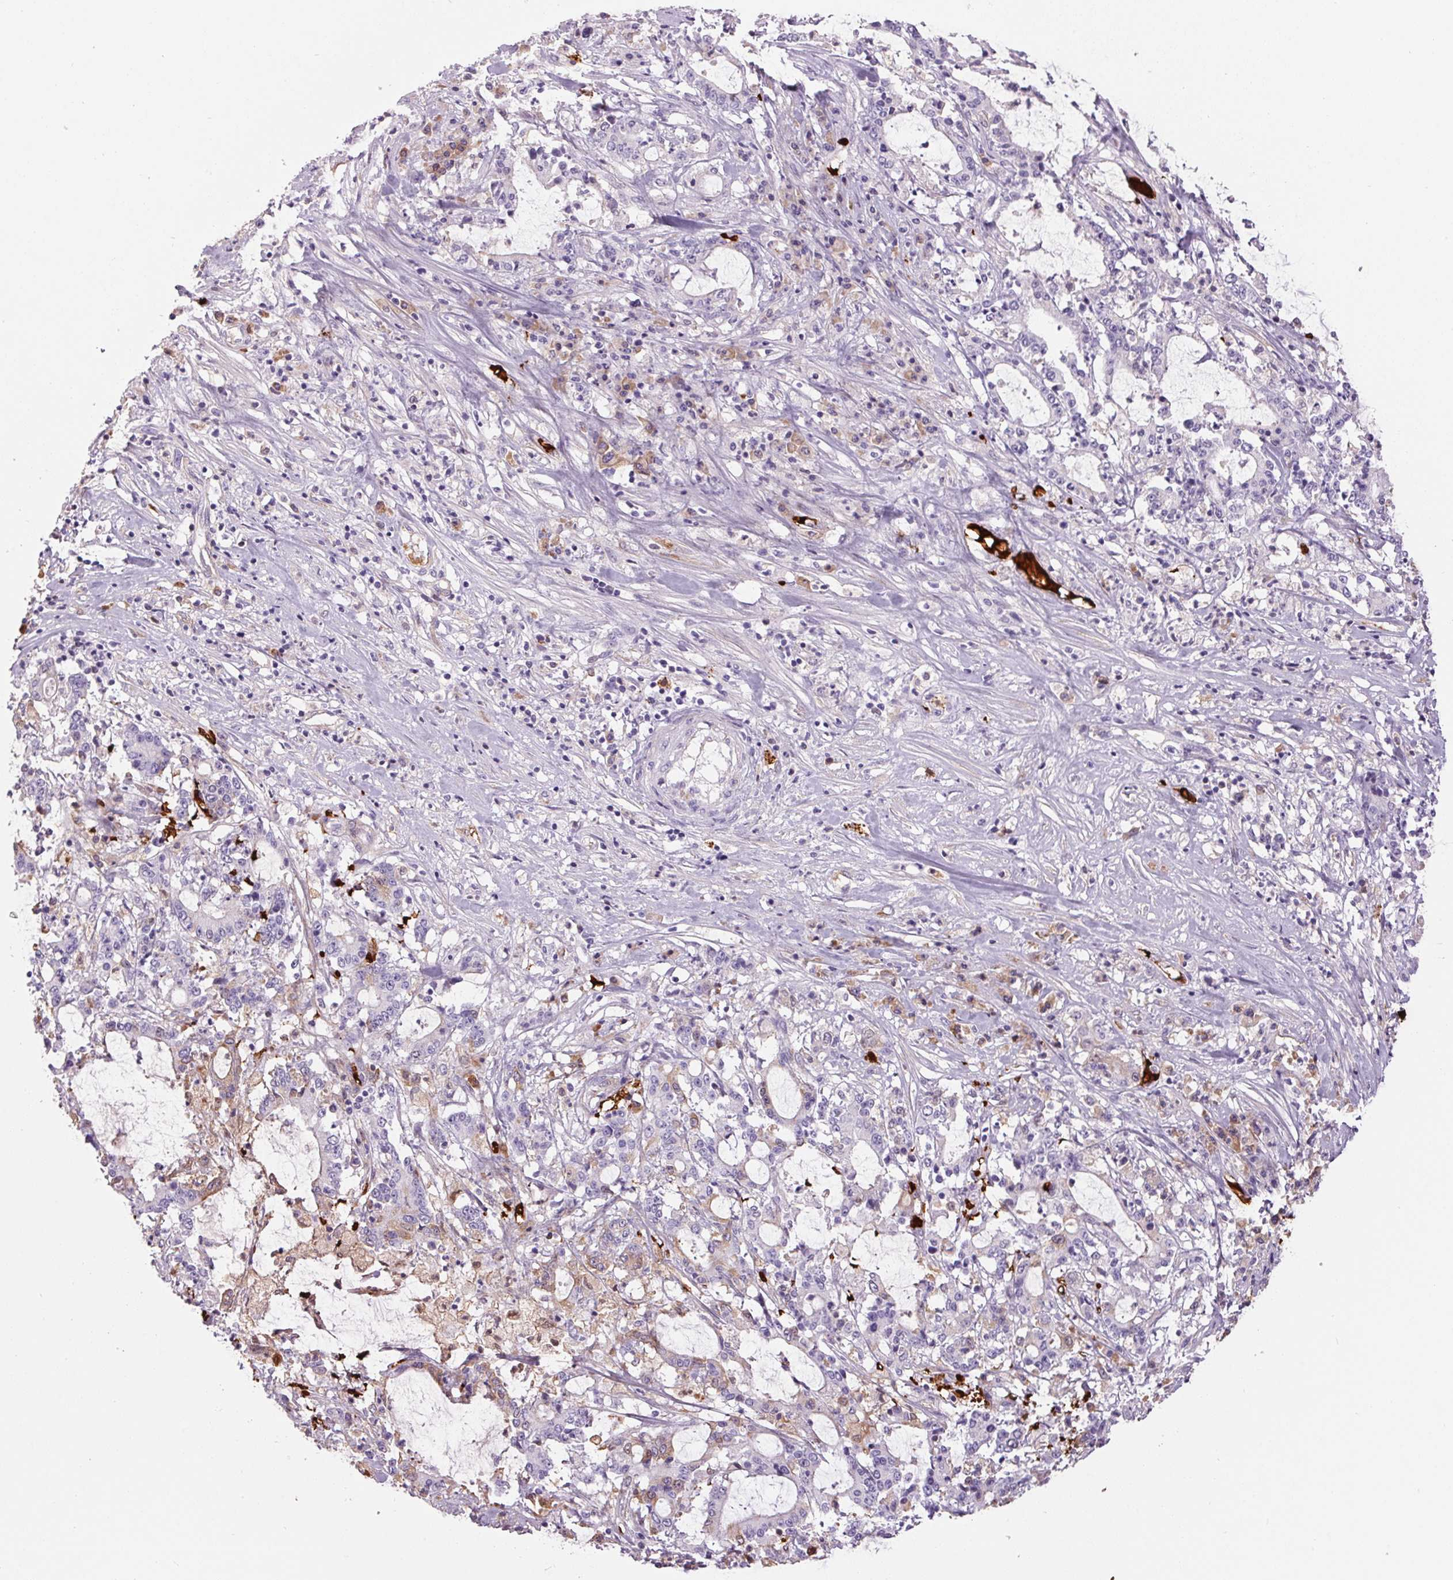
{"staining": {"intensity": "negative", "quantity": "none", "location": "none"}, "tissue": "stomach cancer", "cell_type": "Tumor cells", "image_type": "cancer", "snomed": [{"axis": "morphology", "description": "Adenocarcinoma, NOS"}, {"axis": "topography", "description": "Stomach, upper"}], "caption": "A histopathology image of human stomach cancer (adenocarcinoma) is negative for staining in tumor cells.", "gene": "HBQ1", "patient": {"sex": "male", "age": 68}}